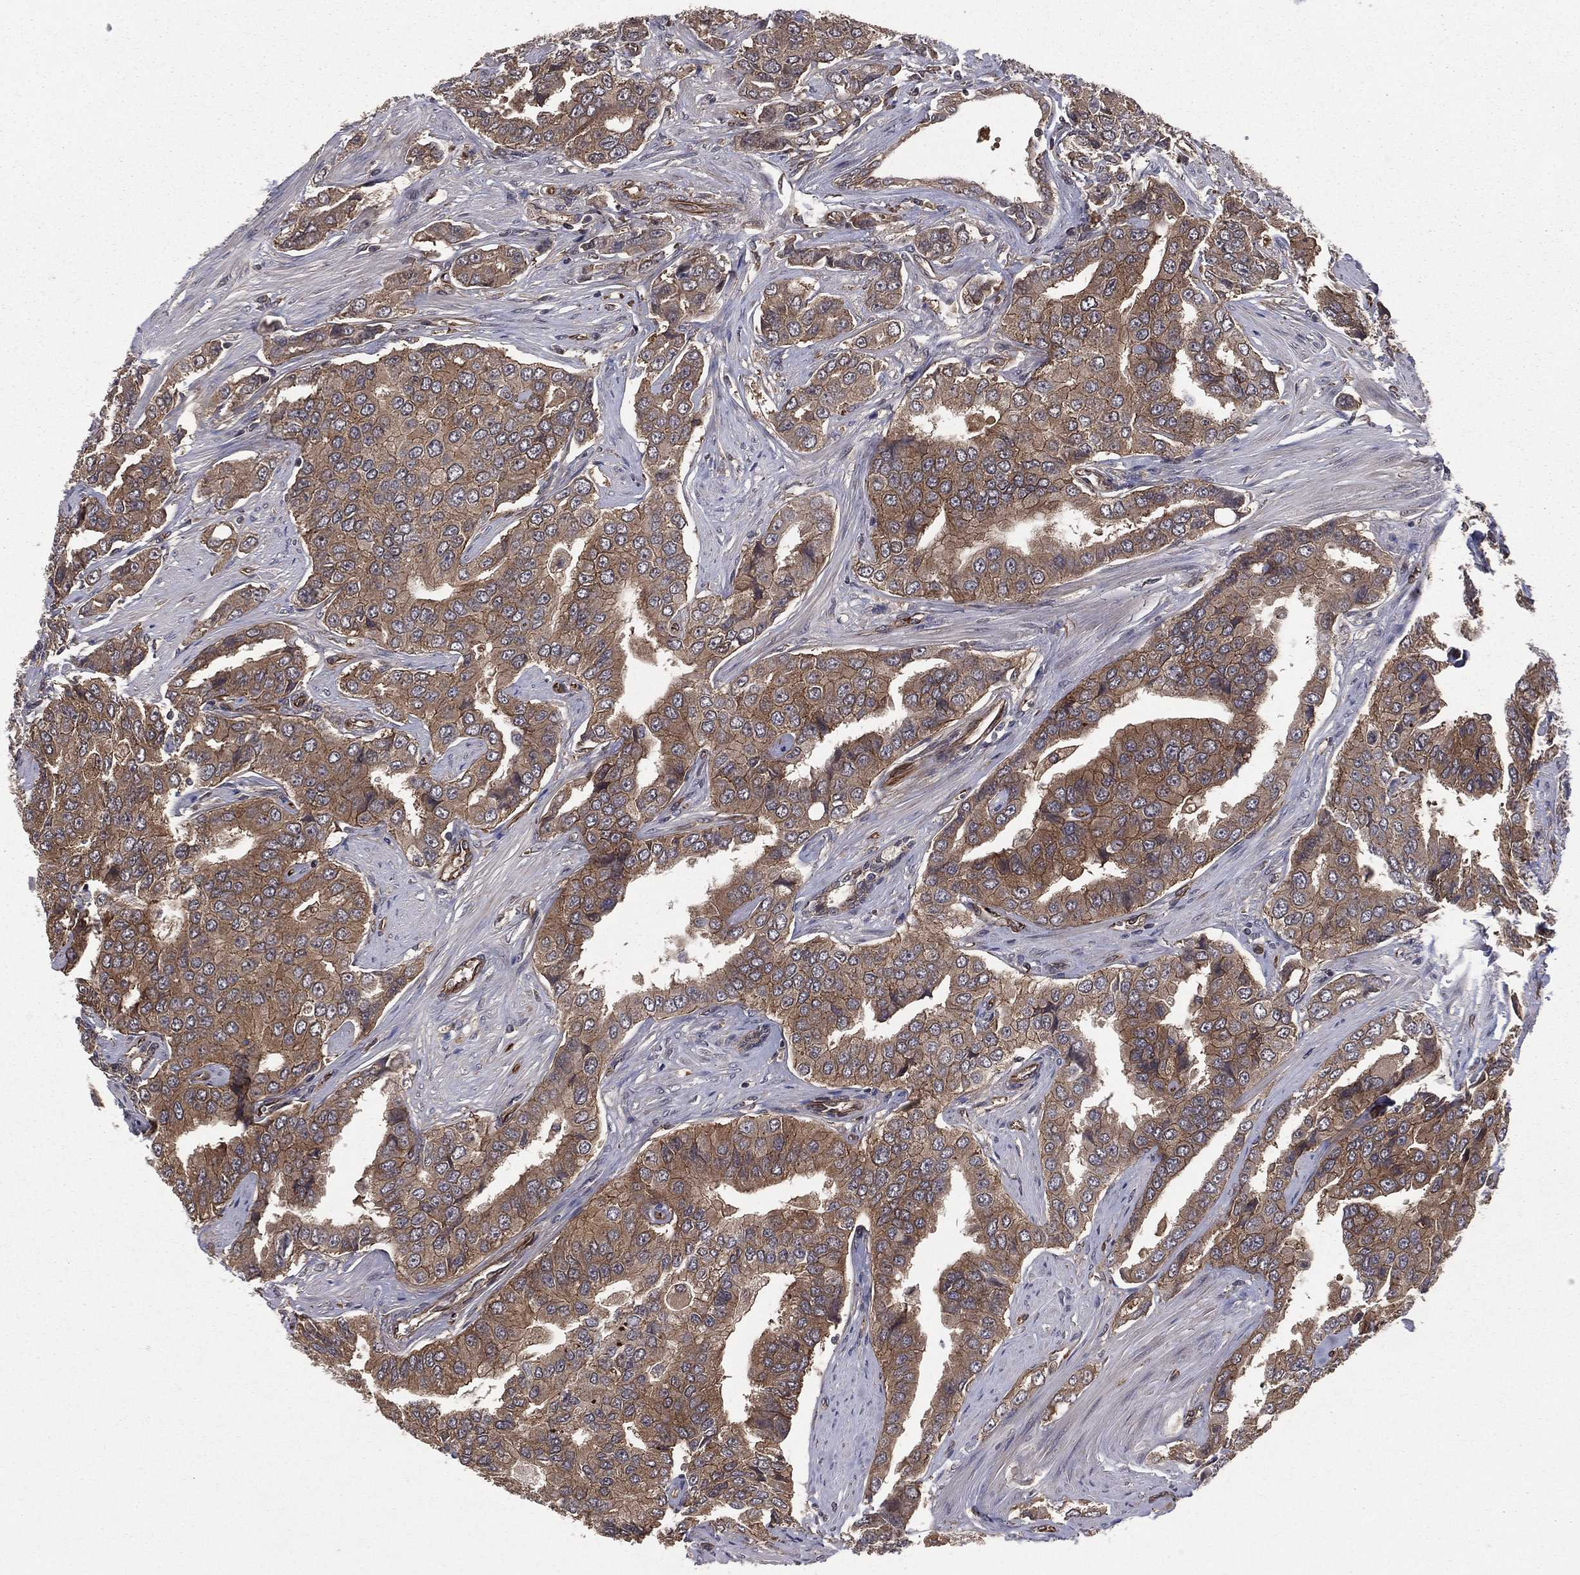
{"staining": {"intensity": "moderate", "quantity": ">75%", "location": "cytoplasmic/membranous"}, "tissue": "prostate cancer", "cell_type": "Tumor cells", "image_type": "cancer", "snomed": [{"axis": "morphology", "description": "Adenocarcinoma, NOS"}, {"axis": "topography", "description": "Prostate and seminal vesicle, NOS"}, {"axis": "topography", "description": "Prostate"}], "caption": "IHC micrograph of prostate adenocarcinoma stained for a protein (brown), which shows medium levels of moderate cytoplasmic/membranous expression in approximately >75% of tumor cells.", "gene": "CERT1", "patient": {"sex": "male", "age": 69}}